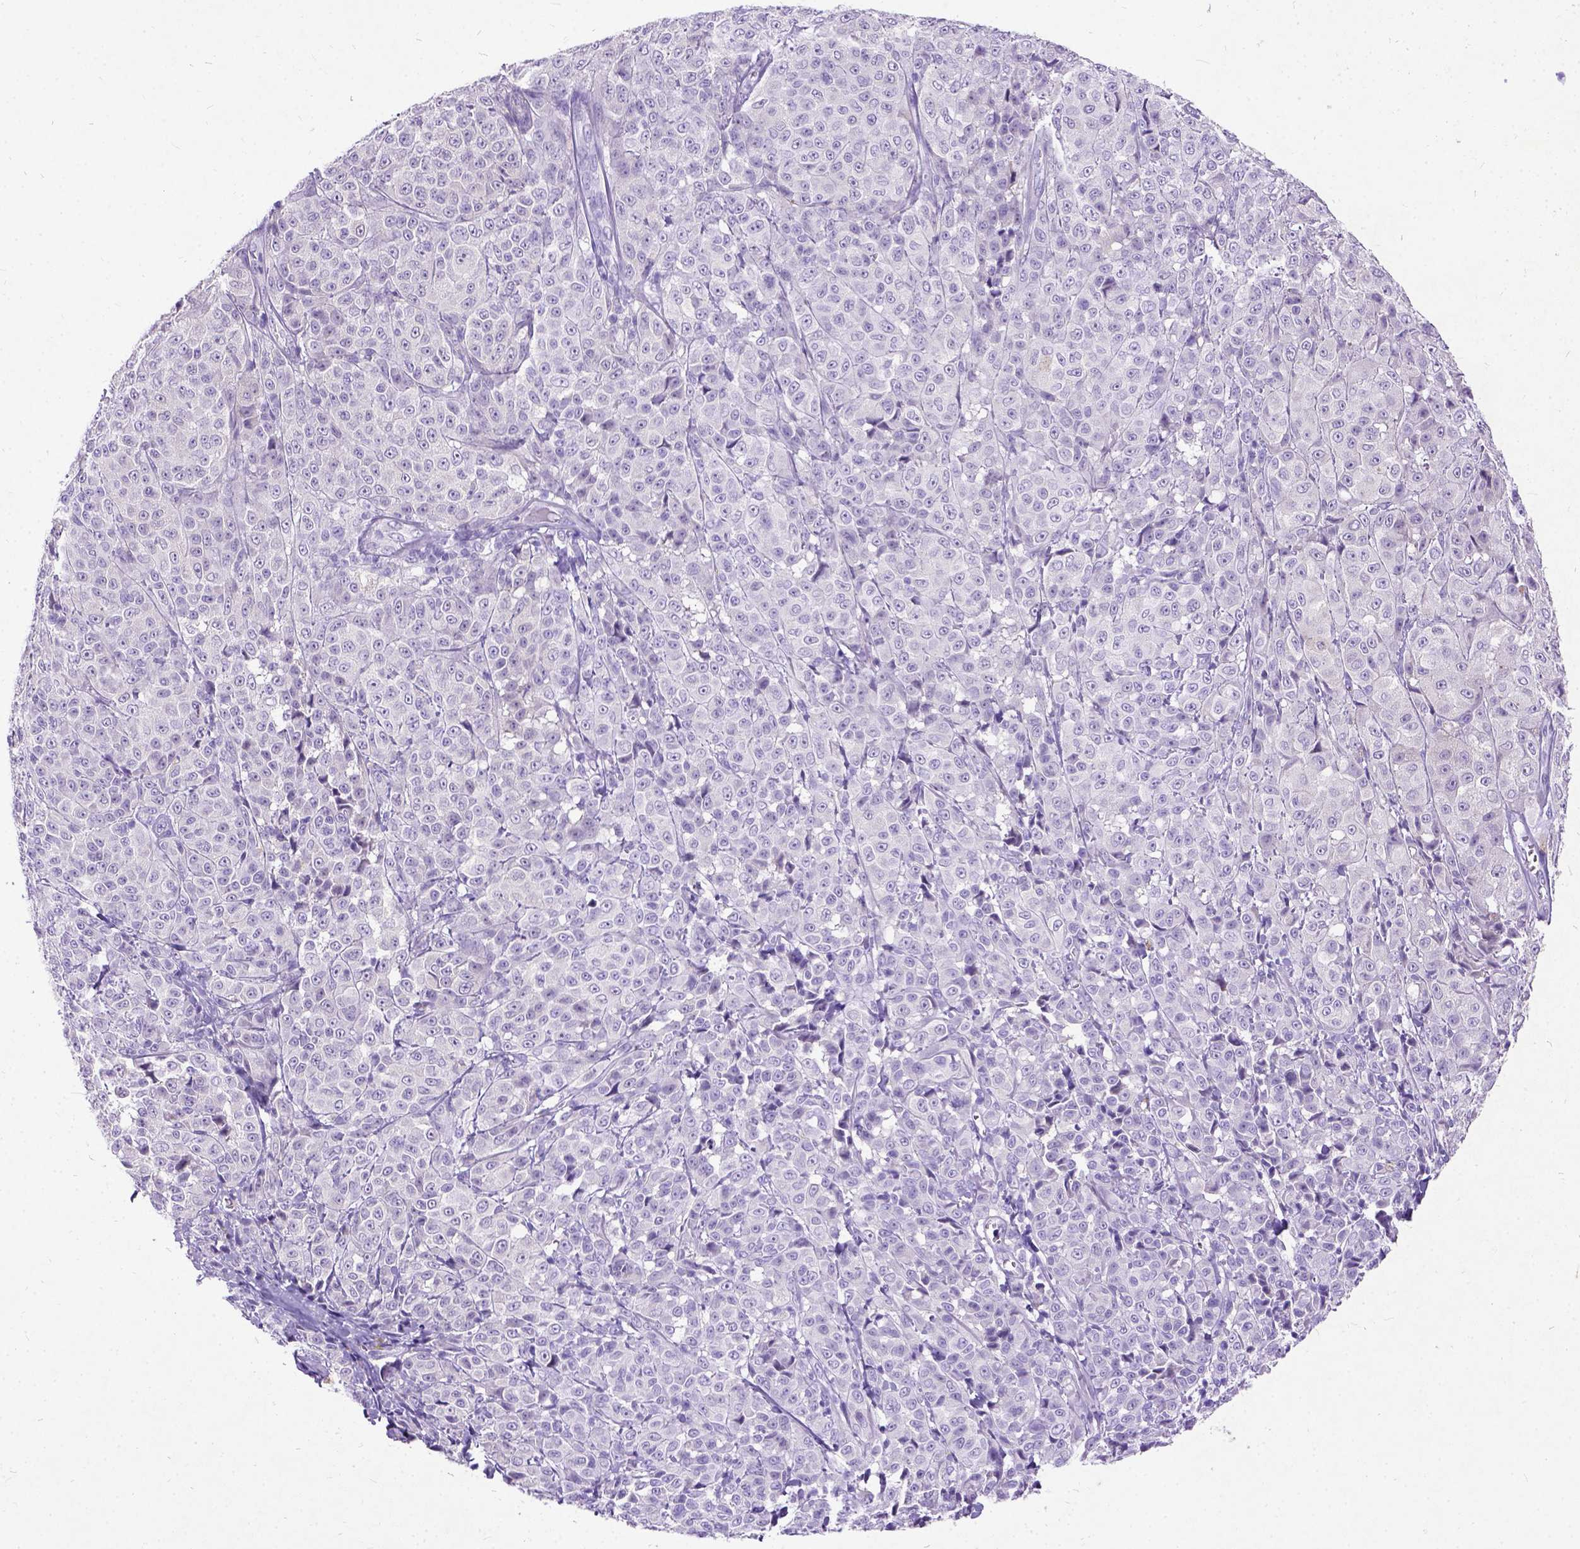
{"staining": {"intensity": "weak", "quantity": "<25%", "location": "cytoplasmic/membranous"}, "tissue": "melanoma", "cell_type": "Tumor cells", "image_type": "cancer", "snomed": [{"axis": "morphology", "description": "Malignant melanoma, NOS"}, {"axis": "topography", "description": "Skin"}], "caption": "DAB immunohistochemical staining of human melanoma exhibits no significant positivity in tumor cells. Nuclei are stained in blue.", "gene": "NEUROD4", "patient": {"sex": "male", "age": 89}}